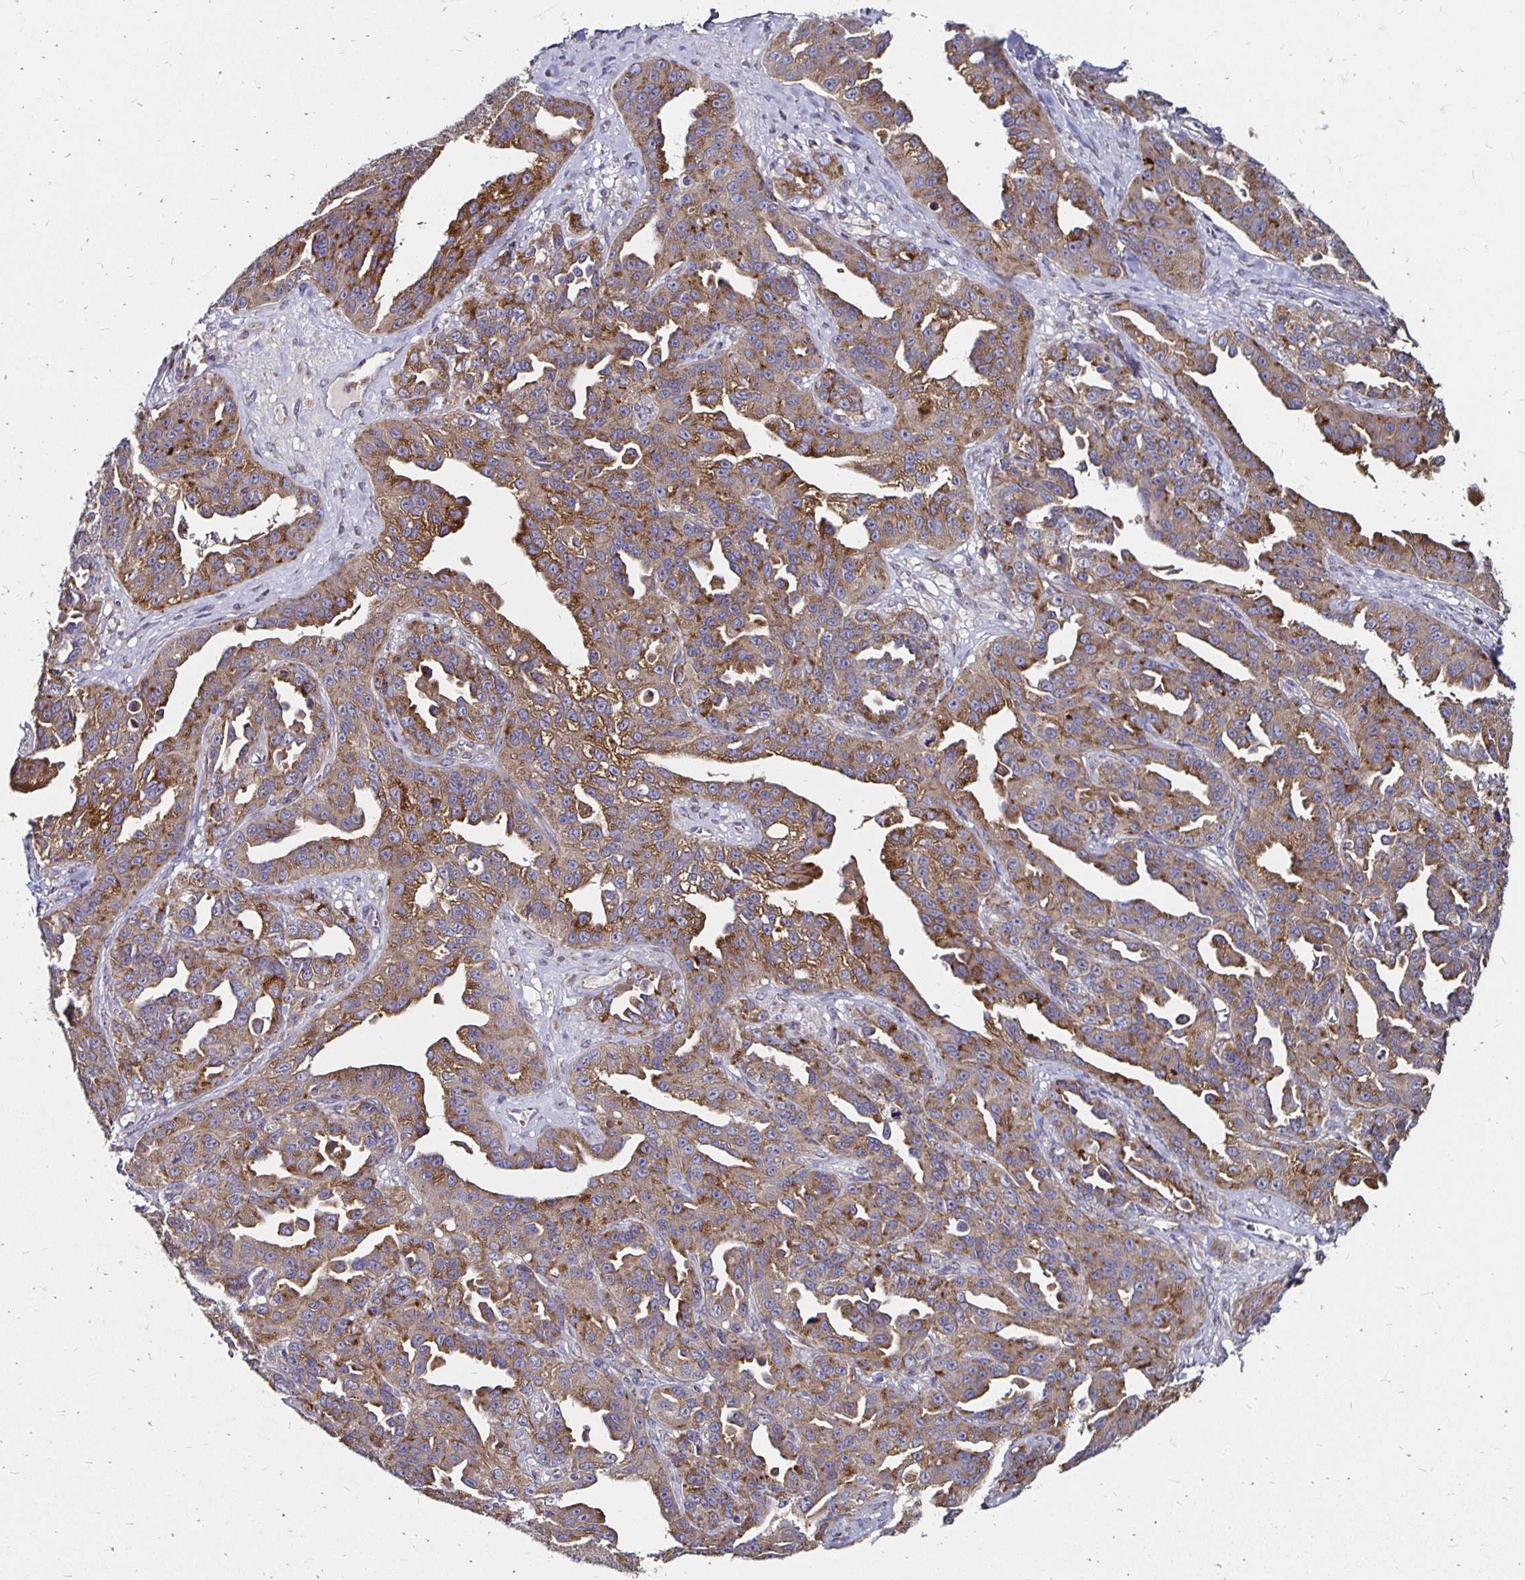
{"staining": {"intensity": "moderate", "quantity": ">75%", "location": "cytoplasmic/membranous"}, "tissue": "ovarian cancer", "cell_type": "Tumor cells", "image_type": "cancer", "snomed": [{"axis": "morphology", "description": "Cystadenocarcinoma, serous, NOS"}, {"axis": "topography", "description": "Ovary"}], "caption": "The immunohistochemical stain highlights moderate cytoplasmic/membranous positivity in tumor cells of ovarian cancer tissue. The protein is stained brown, and the nuclei are stained in blue (DAB IHC with brightfield microscopy, high magnification).", "gene": "NCSTN", "patient": {"sex": "female", "age": 75}}